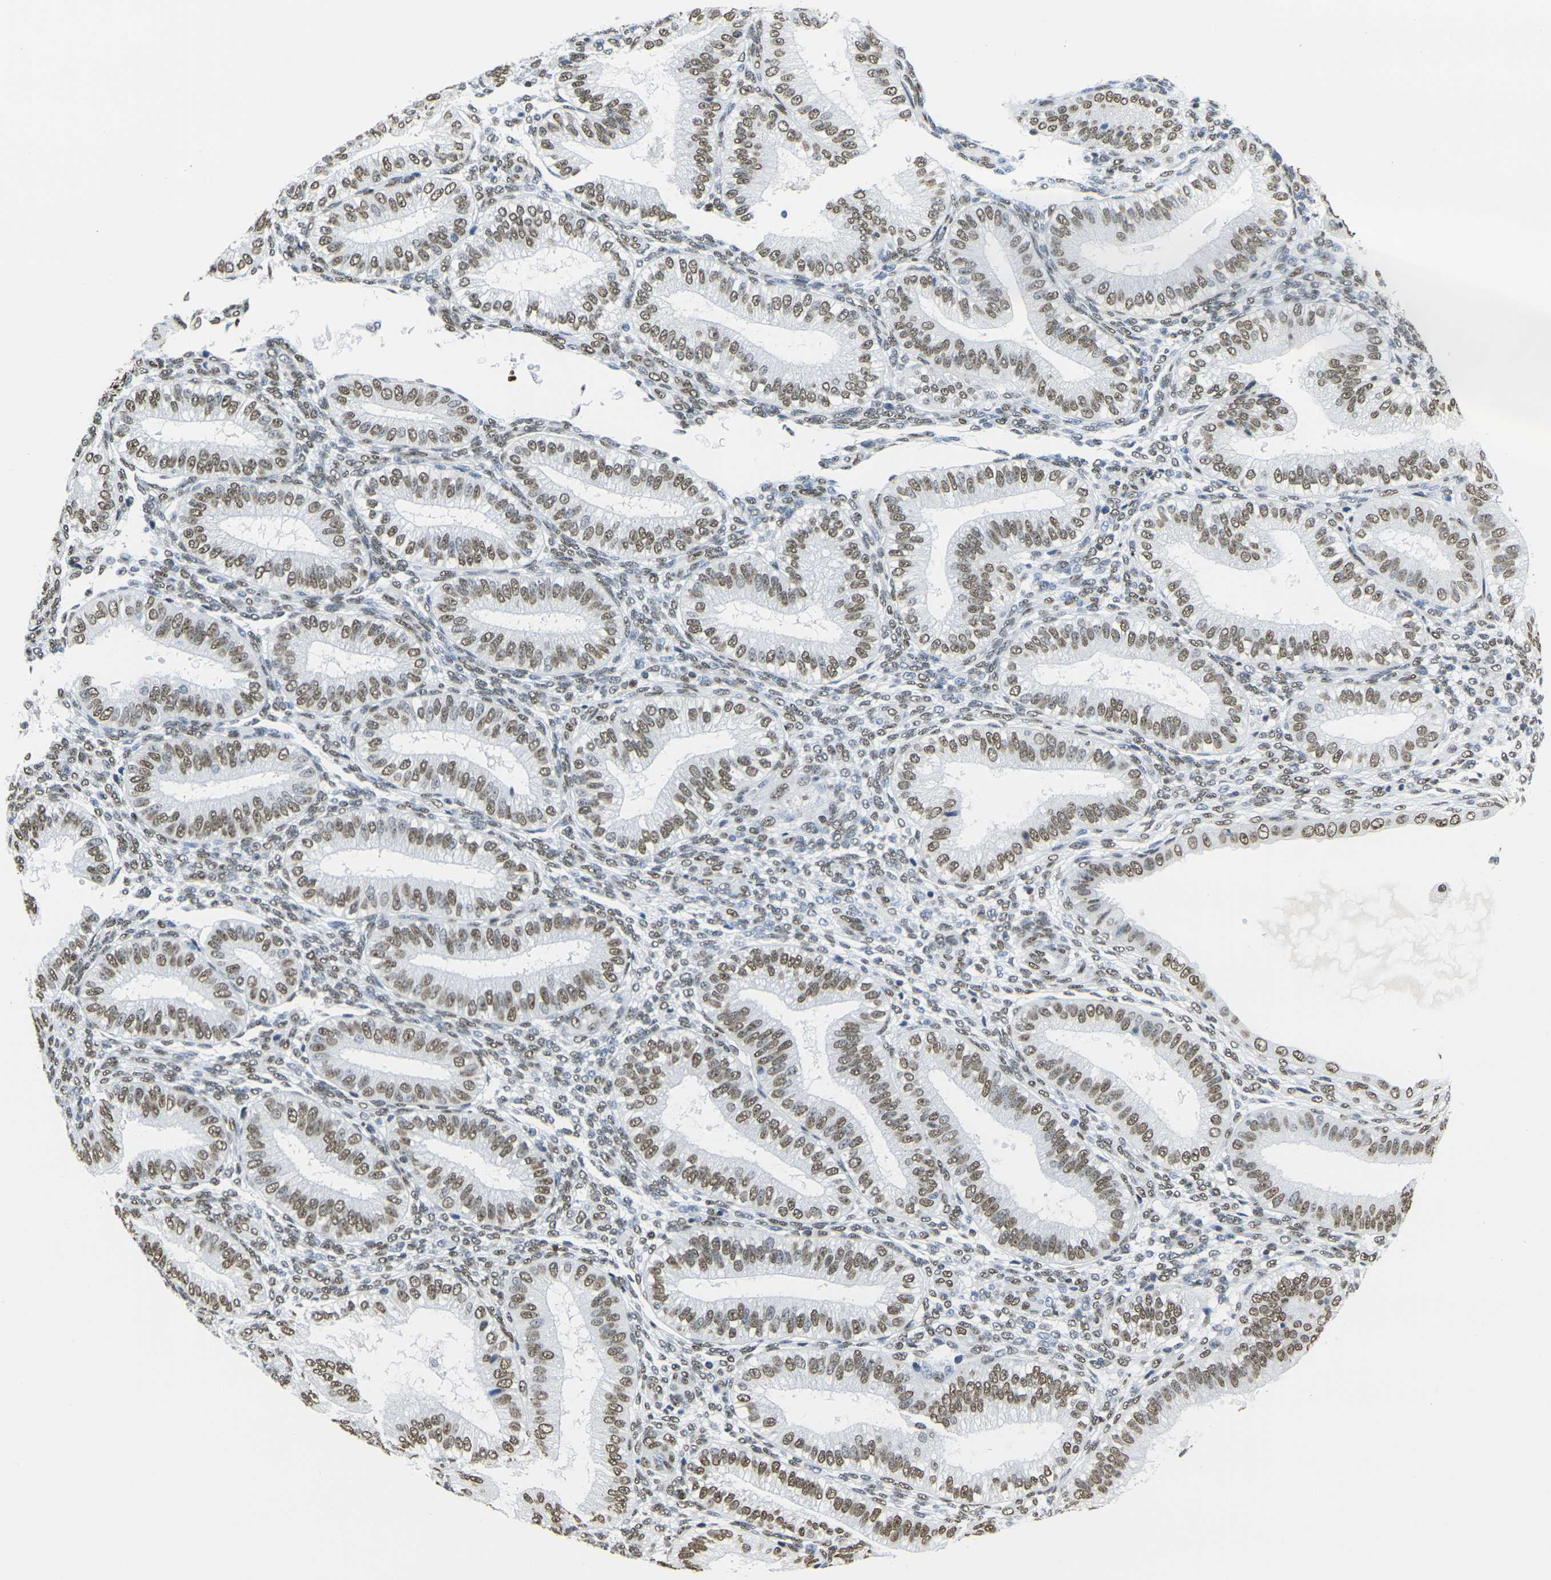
{"staining": {"intensity": "moderate", "quantity": "25%-75%", "location": "nuclear"}, "tissue": "endometrium", "cell_type": "Cells in endometrial stroma", "image_type": "normal", "snomed": [{"axis": "morphology", "description": "Normal tissue, NOS"}, {"axis": "topography", "description": "Endometrium"}], "caption": "A micrograph showing moderate nuclear positivity in about 25%-75% of cells in endometrial stroma in unremarkable endometrium, as visualized by brown immunohistochemical staining.", "gene": "DRAXIN", "patient": {"sex": "female", "age": 39}}